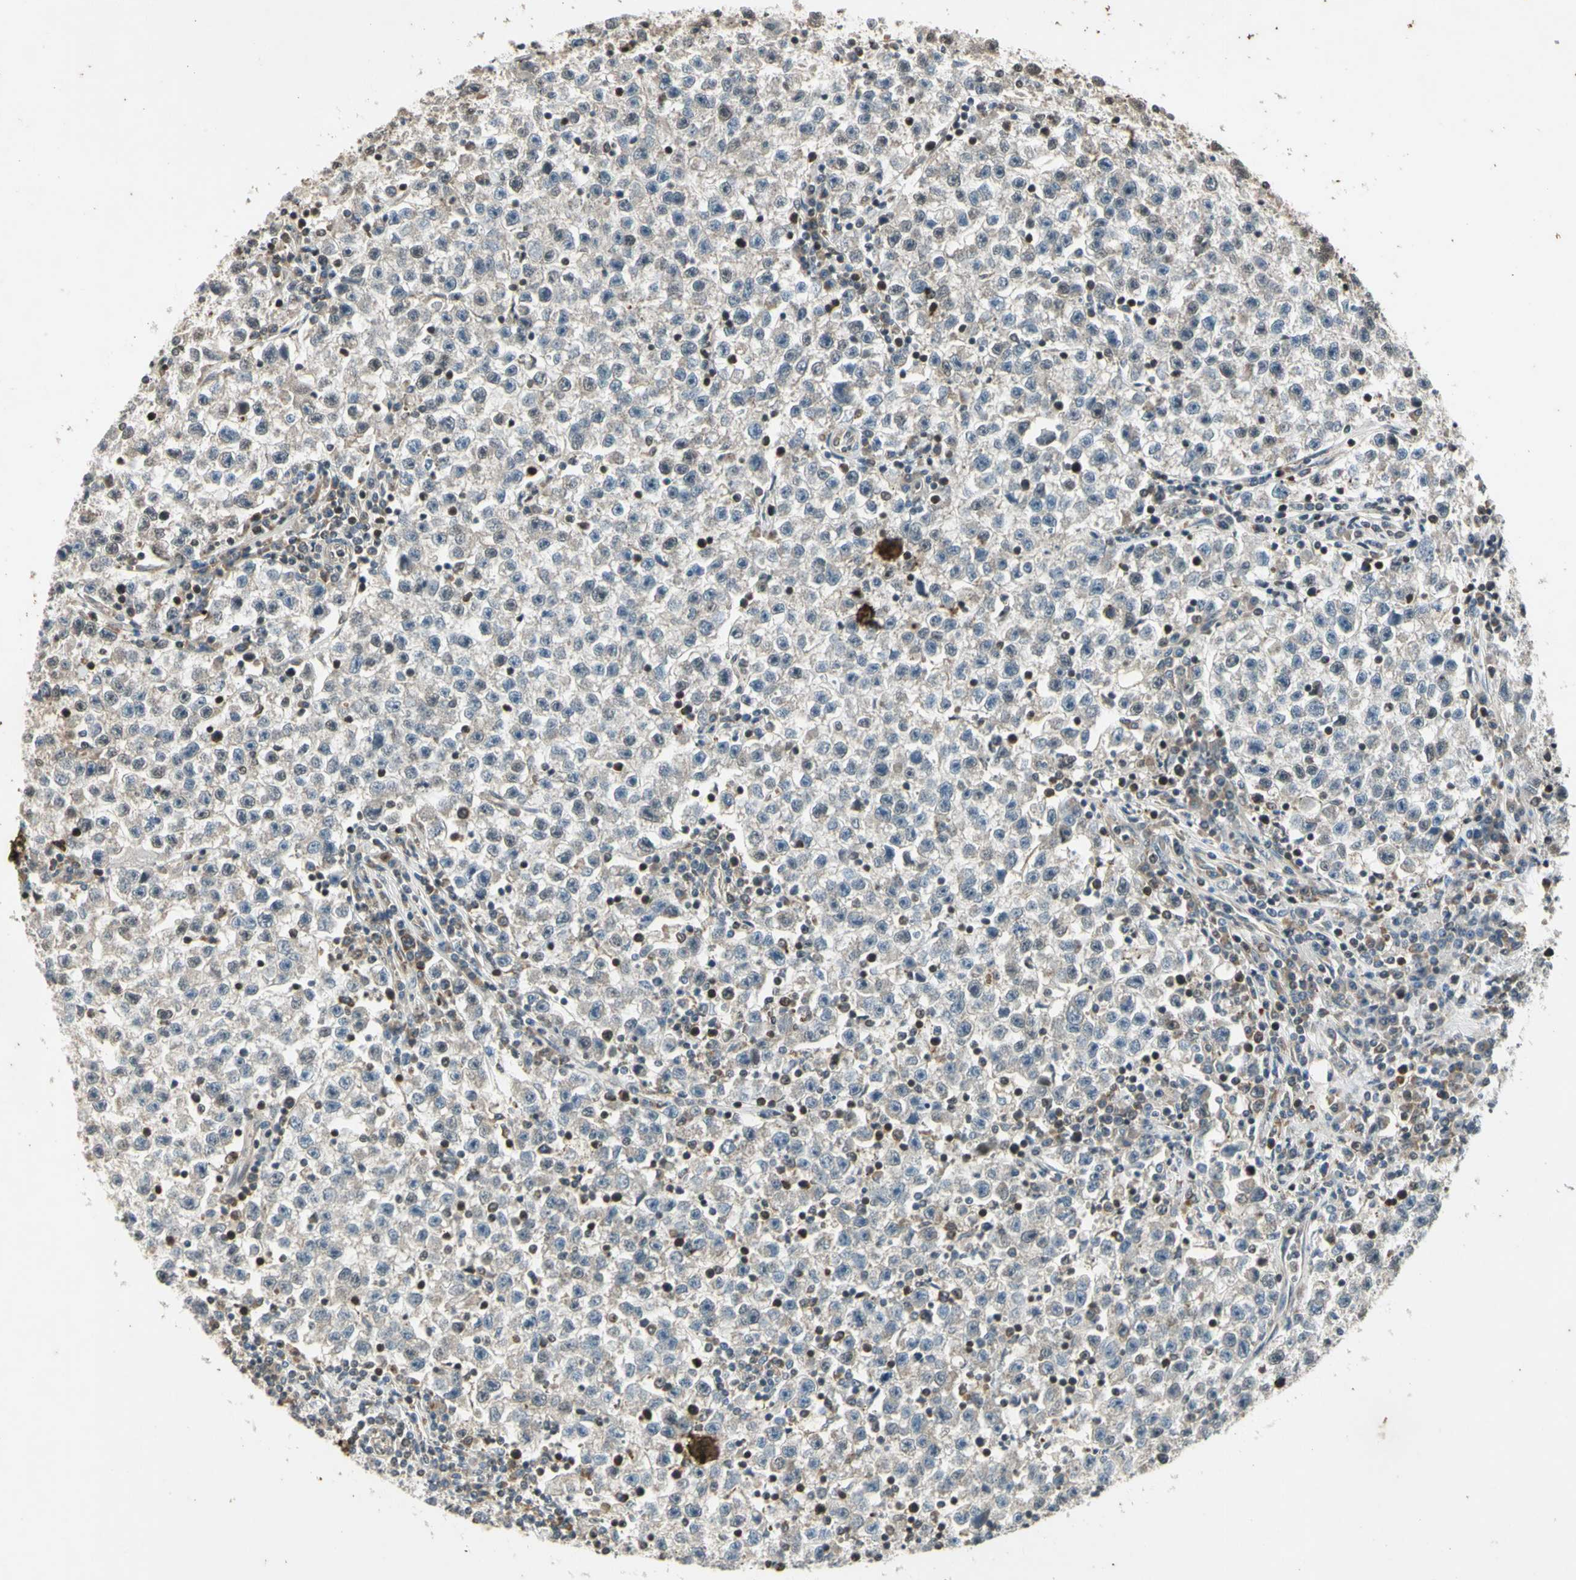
{"staining": {"intensity": "negative", "quantity": "none", "location": "none"}, "tissue": "testis cancer", "cell_type": "Tumor cells", "image_type": "cancer", "snomed": [{"axis": "morphology", "description": "Seminoma, NOS"}, {"axis": "topography", "description": "Testis"}], "caption": "Immunohistochemistry (IHC) of testis cancer exhibits no positivity in tumor cells.", "gene": "EFNB2", "patient": {"sex": "male", "age": 22}}